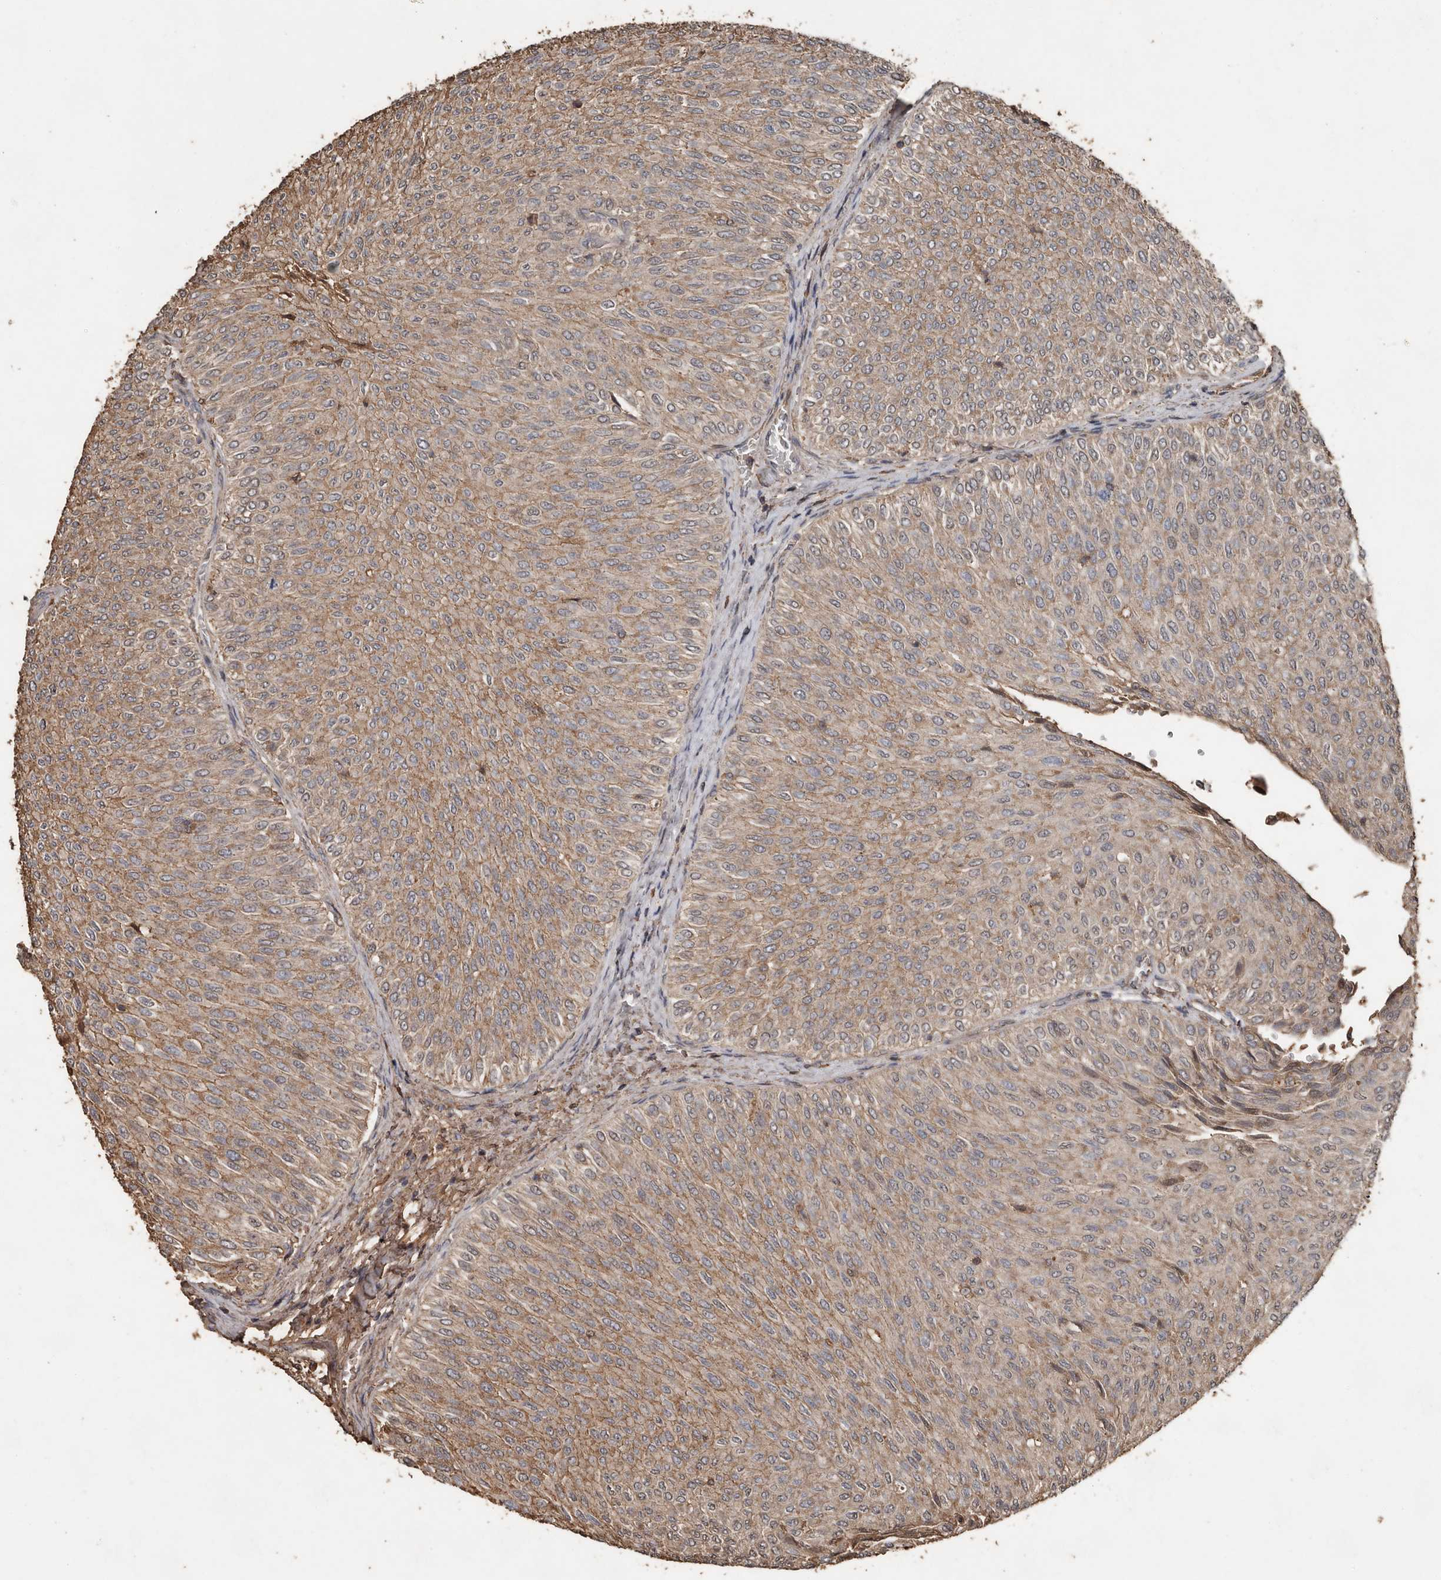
{"staining": {"intensity": "moderate", "quantity": ">75%", "location": "cytoplasmic/membranous"}, "tissue": "urothelial cancer", "cell_type": "Tumor cells", "image_type": "cancer", "snomed": [{"axis": "morphology", "description": "Urothelial carcinoma, Low grade"}, {"axis": "topography", "description": "Urinary bladder"}], "caption": "This histopathology image reveals IHC staining of human urothelial carcinoma (low-grade), with medium moderate cytoplasmic/membranous positivity in about >75% of tumor cells.", "gene": "RANBP17", "patient": {"sex": "male", "age": 78}}